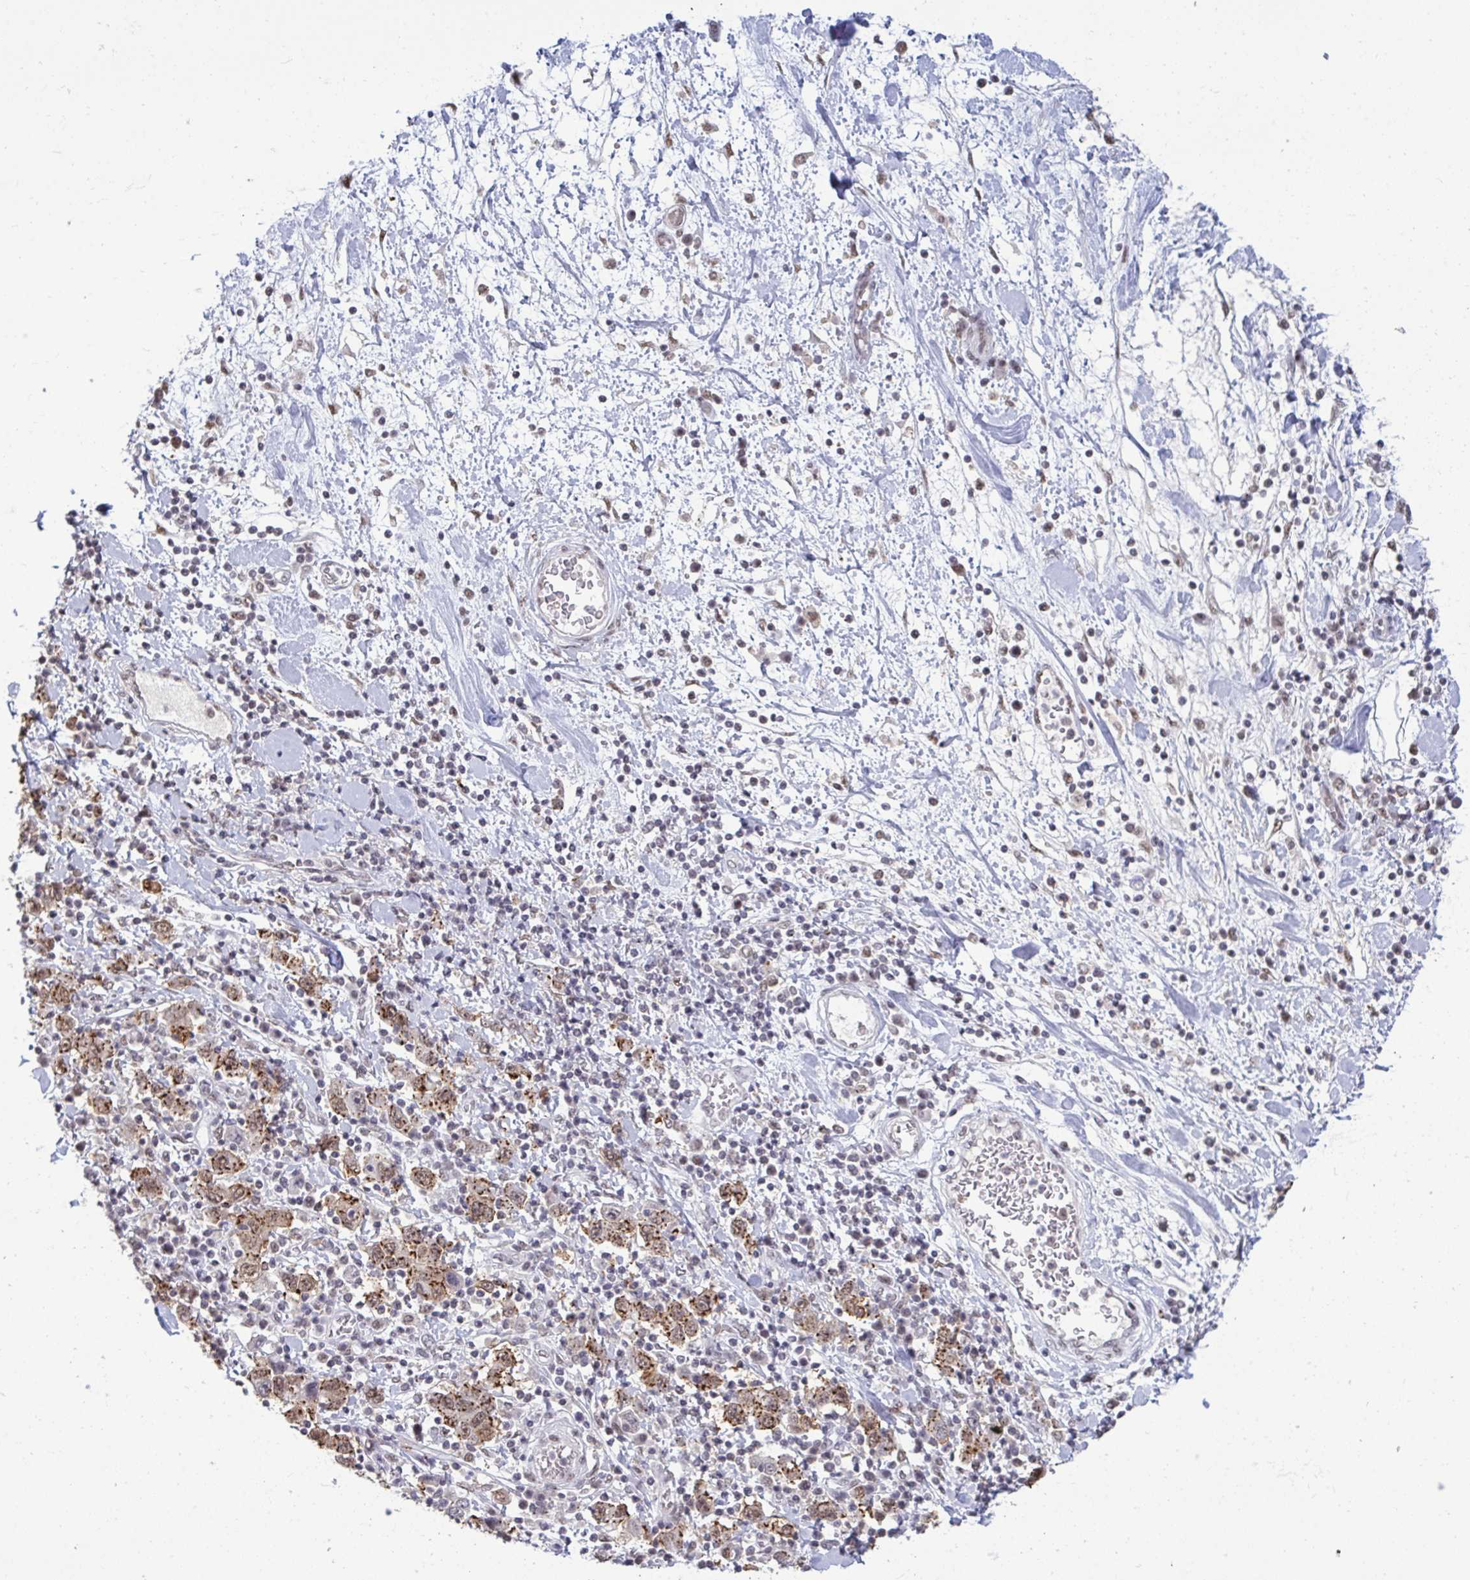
{"staining": {"intensity": "moderate", "quantity": ">75%", "location": "cytoplasmic/membranous,nuclear"}, "tissue": "stomach cancer", "cell_type": "Tumor cells", "image_type": "cancer", "snomed": [{"axis": "morphology", "description": "Normal tissue, NOS"}, {"axis": "morphology", "description": "Adenocarcinoma, NOS"}, {"axis": "topography", "description": "Stomach, upper"}, {"axis": "topography", "description": "Stomach"}], "caption": "Adenocarcinoma (stomach) stained with DAB immunohistochemistry (IHC) demonstrates medium levels of moderate cytoplasmic/membranous and nuclear positivity in about >75% of tumor cells.", "gene": "PUF60", "patient": {"sex": "male", "age": 59}}